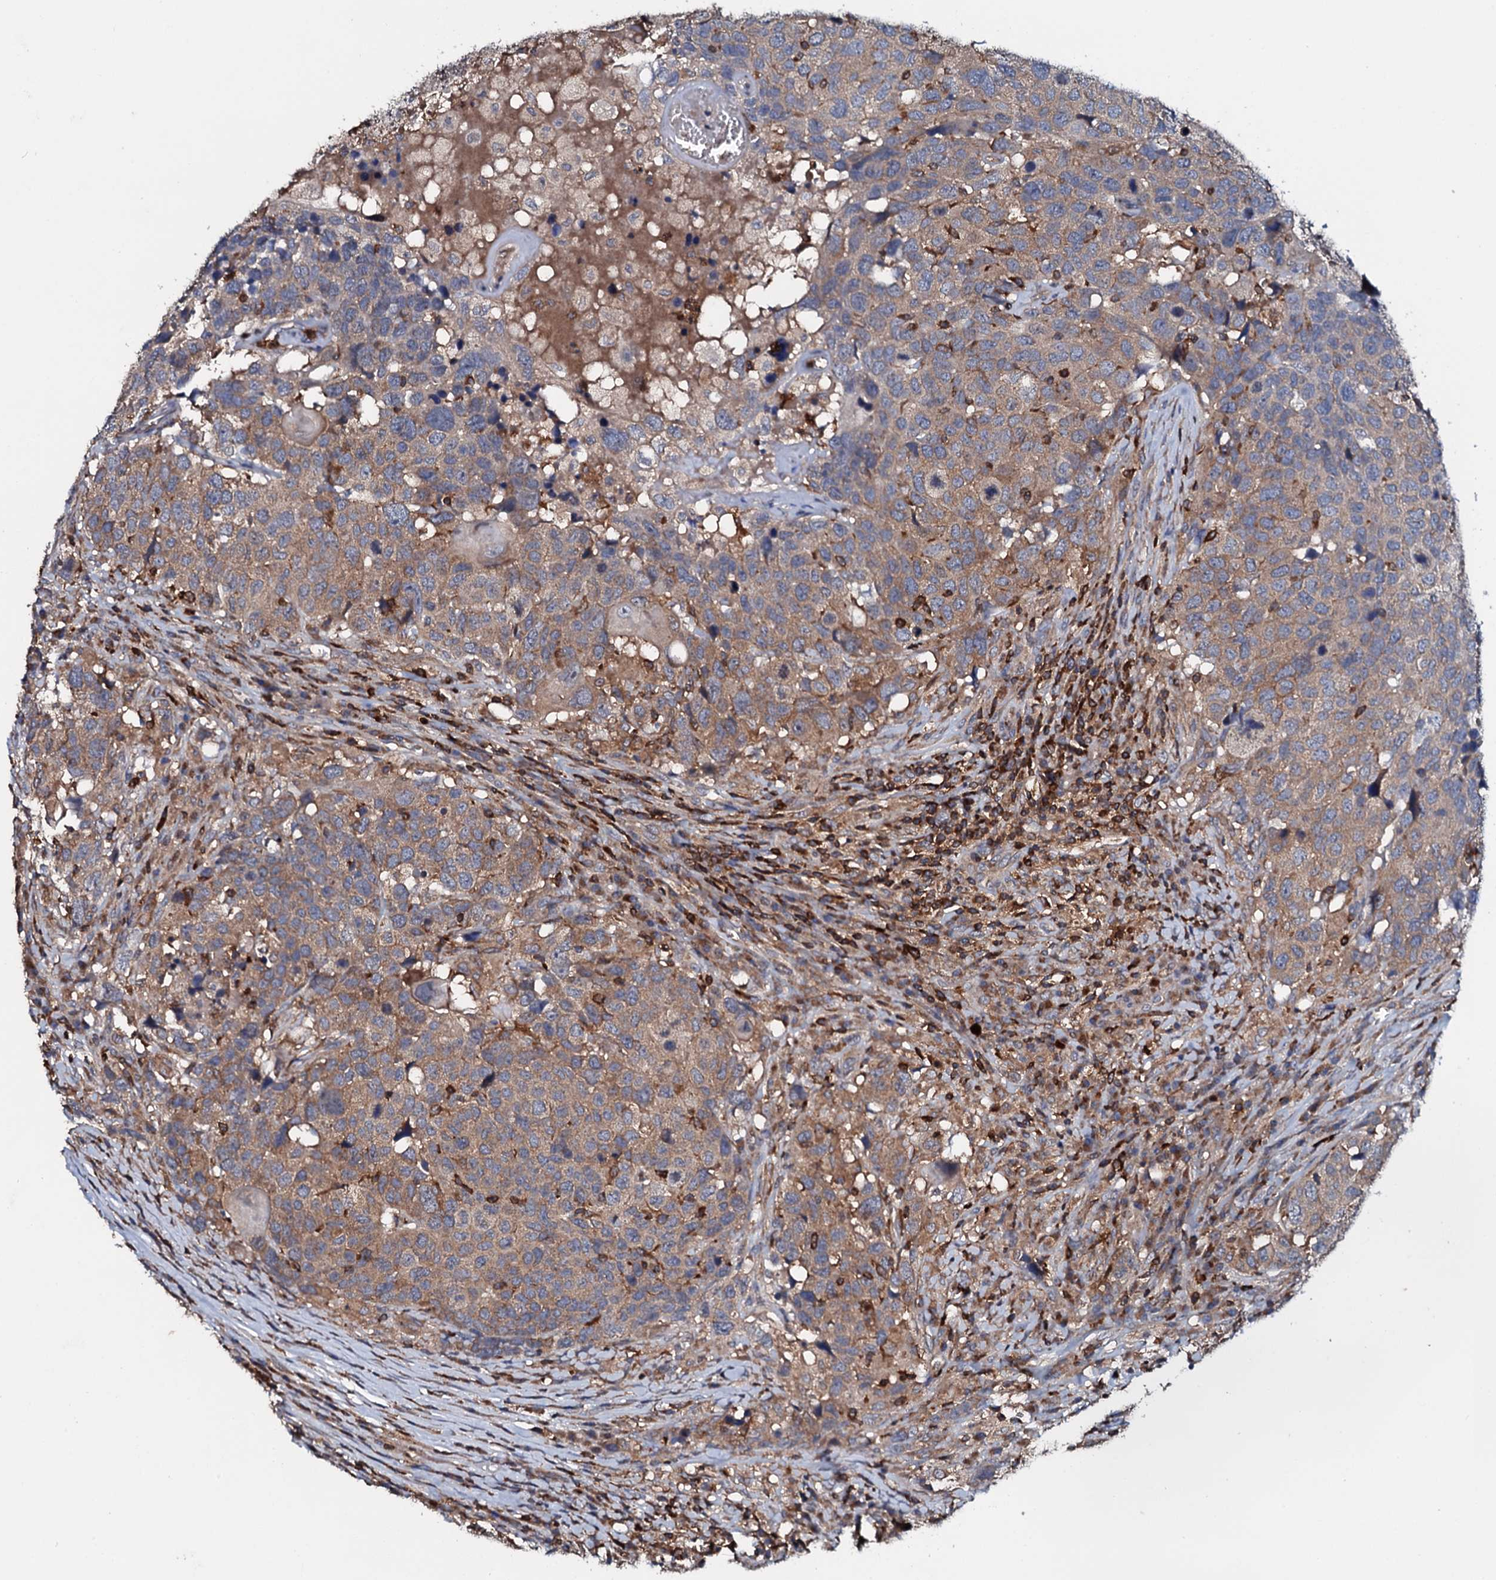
{"staining": {"intensity": "moderate", "quantity": ">75%", "location": "cytoplasmic/membranous"}, "tissue": "head and neck cancer", "cell_type": "Tumor cells", "image_type": "cancer", "snomed": [{"axis": "morphology", "description": "Squamous cell carcinoma, NOS"}, {"axis": "topography", "description": "Head-Neck"}], "caption": "High-power microscopy captured an IHC image of head and neck squamous cell carcinoma, revealing moderate cytoplasmic/membranous expression in approximately >75% of tumor cells. Nuclei are stained in blue.", "gene": "GRK2", "patient": {"sex": "male", "age": 66}}